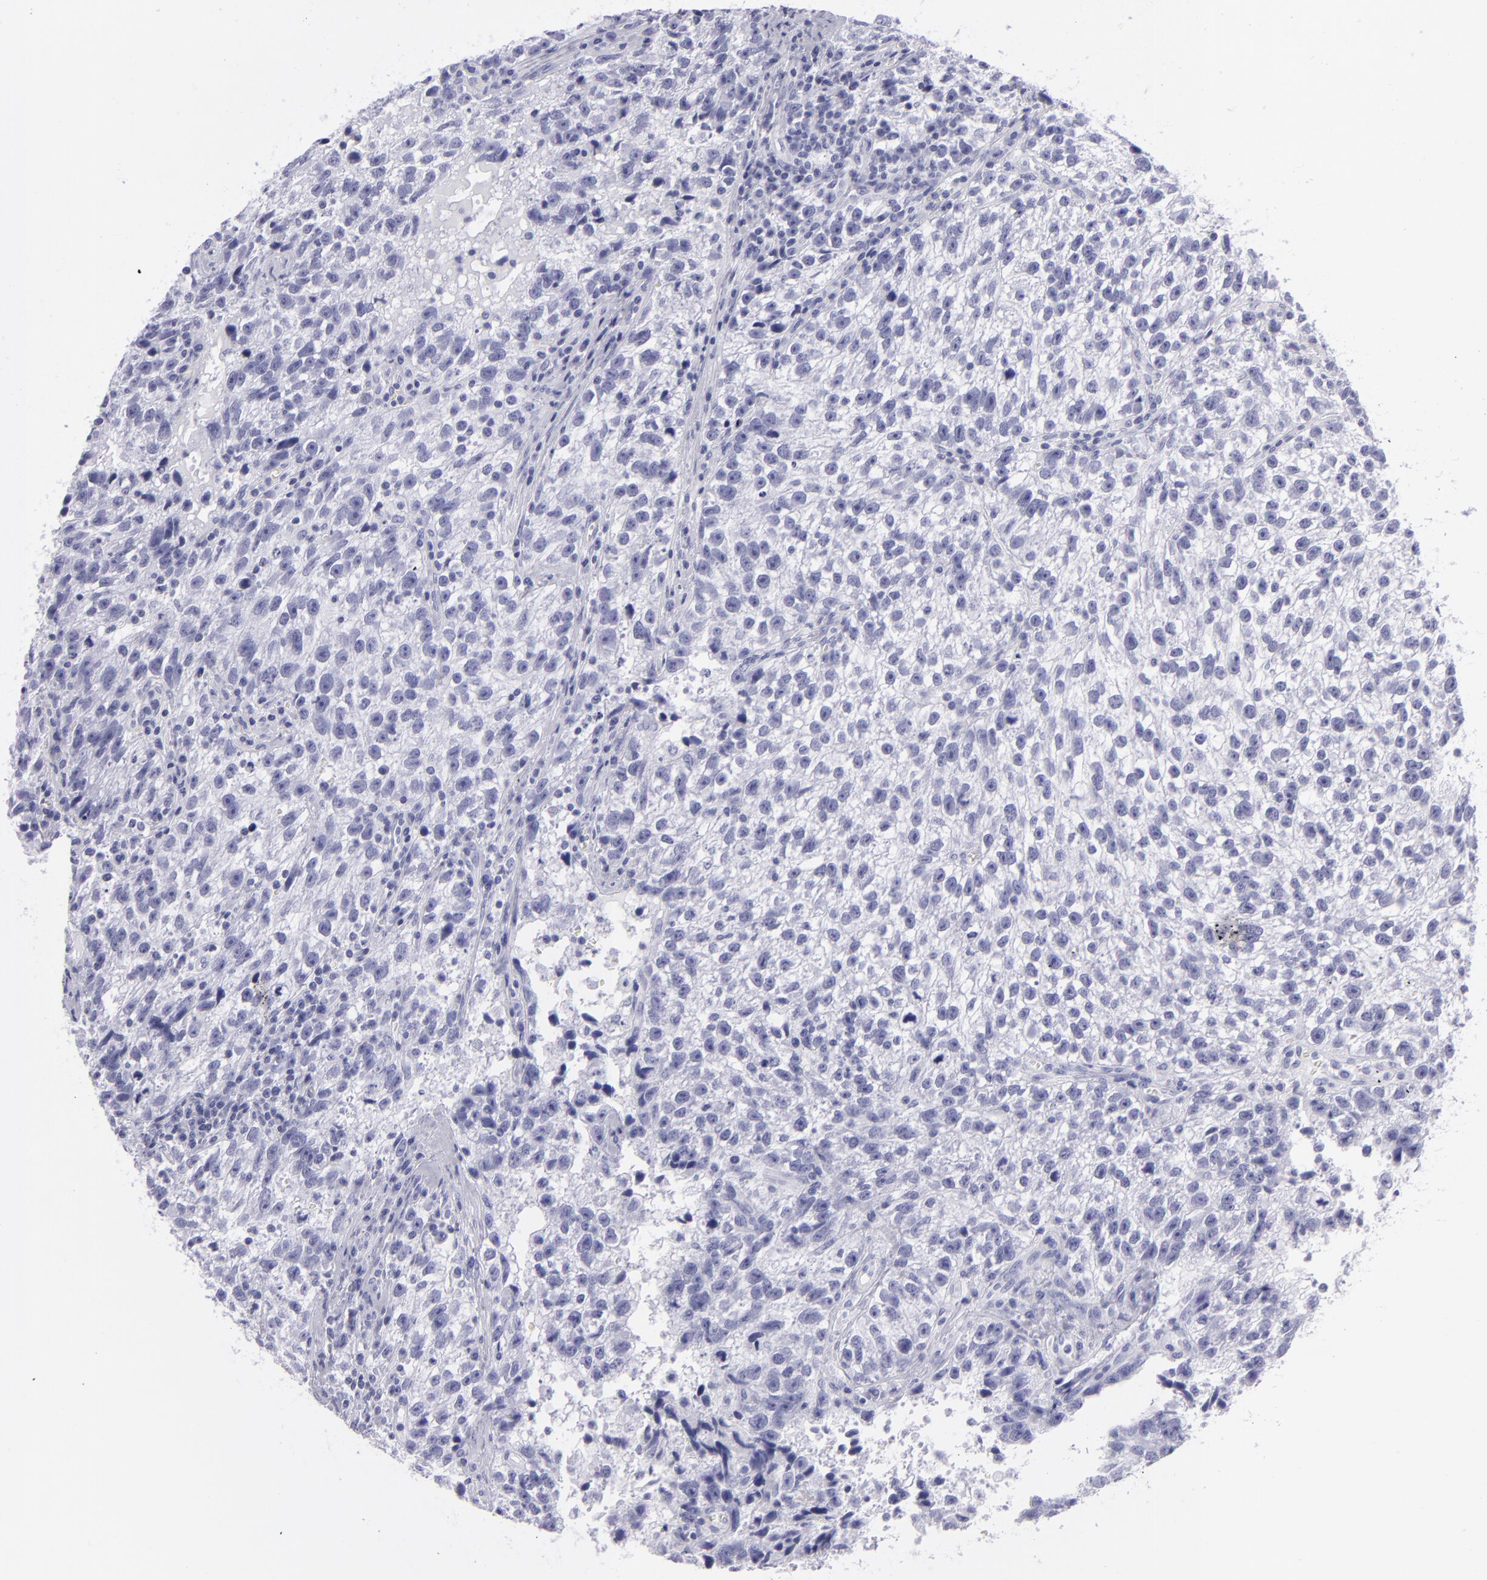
{"staining": {"intensity": "negative", "quantity": "none", "location": "none"}, "tissue": "testis cancer", "cell_type": "Tumor cells", "image_type": "cancer", "snomed": [{"axis": "morphology", "description": "Seminoma, NOS"}, {"axis": "topography", "description": "Testis"}], "caption": "Testis cancer (seminoma) stained for a protein using immunohistochemistry (IHC) displays no expression tumor cells.", "gene": "PVALB", "patient": {"sex": "male", "age": 38}}